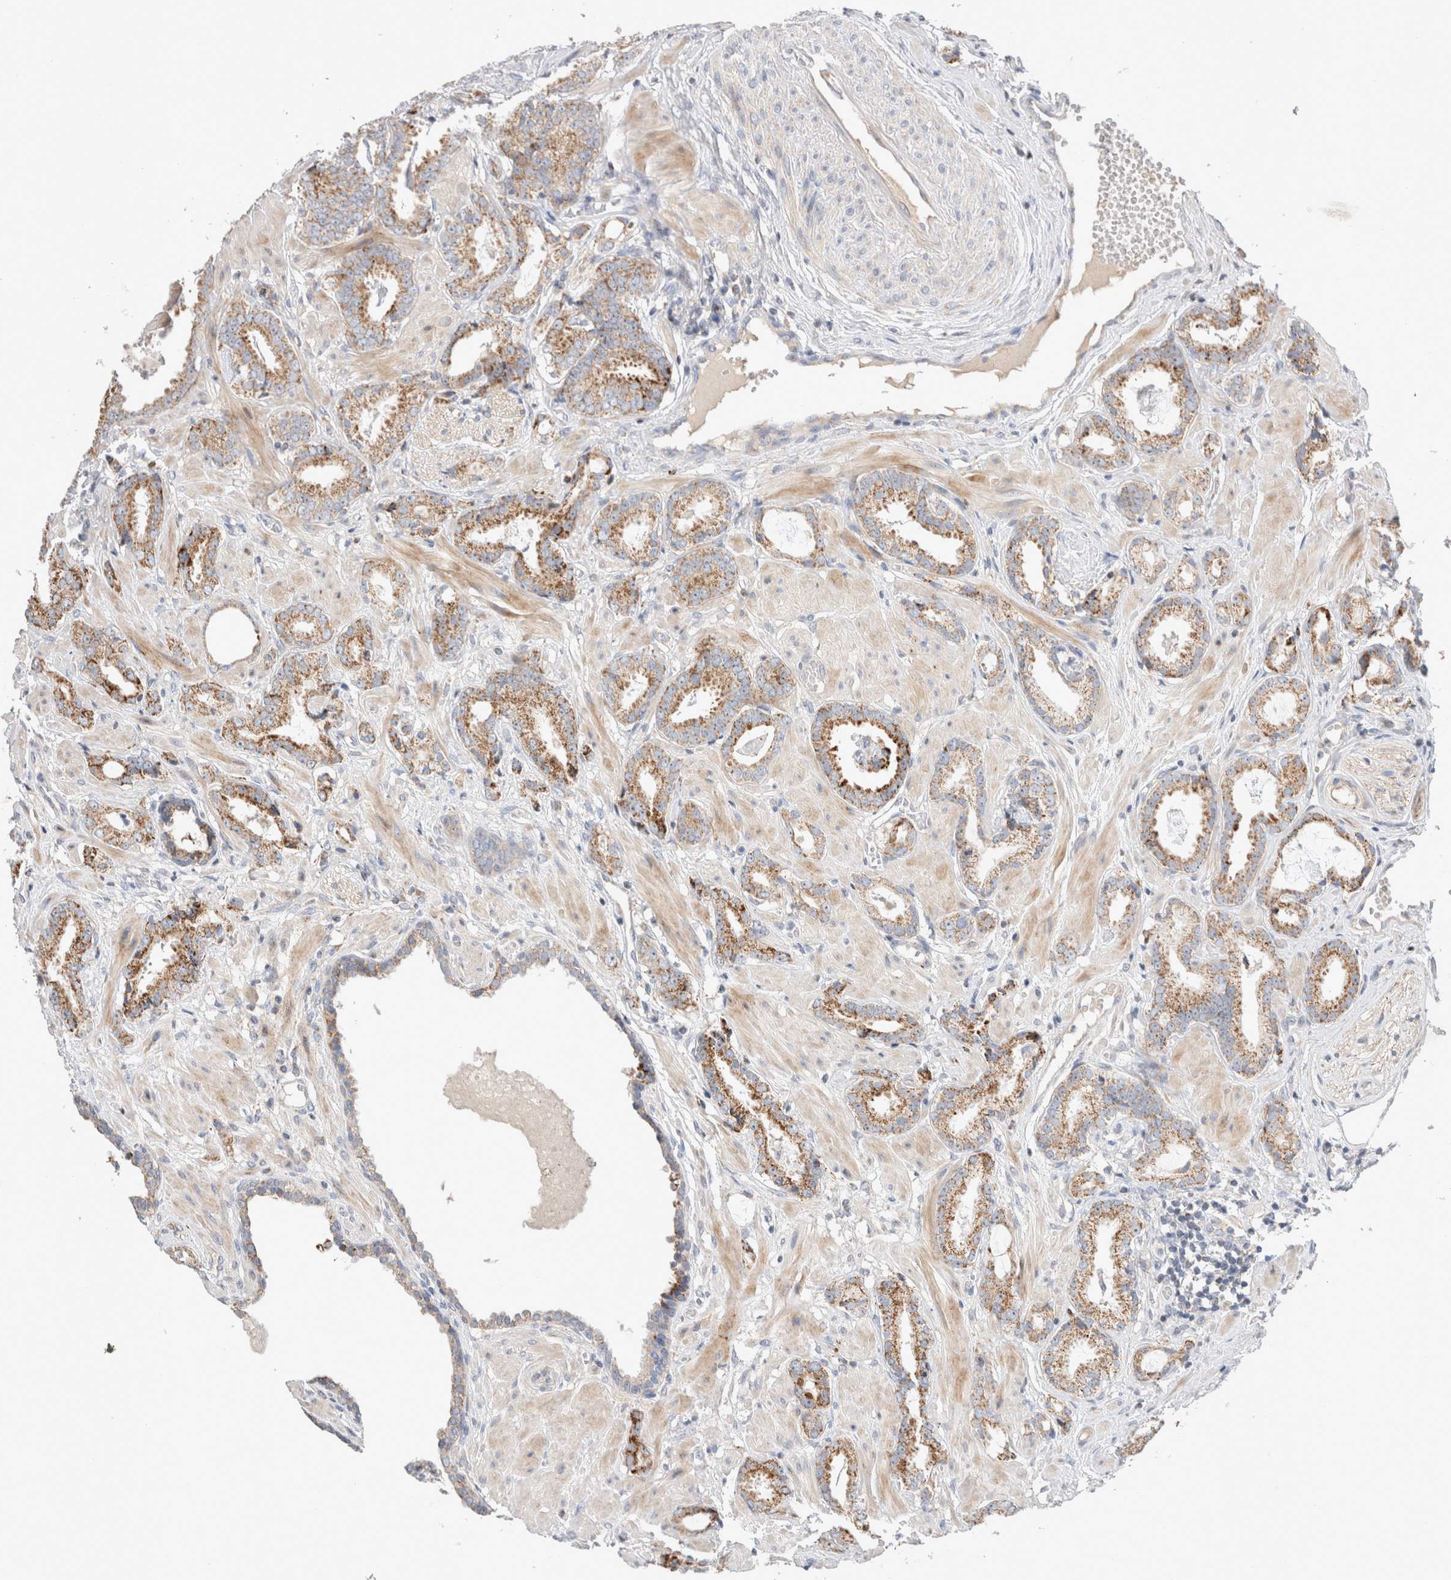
{"staining": {"intensity": "moderate", "quantity": ">75%", "location": "cytoplasmic/membranous"}, "tissue": "prostate cancer", "cell_type": "Tumor cells", "image_type": "cancer", "snomed": [{"axis": "morphology", "description": "Adenocarcinoma, Low grade"}, {"axis": "topography", "description": "Prostate"}], "caption": "Tumor cells exhibit medium levels of moderate cytoplasmic/membranous expression in about >75% of cells in human prostate adenocarcinoma (low-grade).", "gene": "CHADL", "patient": {"sex": "male", "age": 53}}